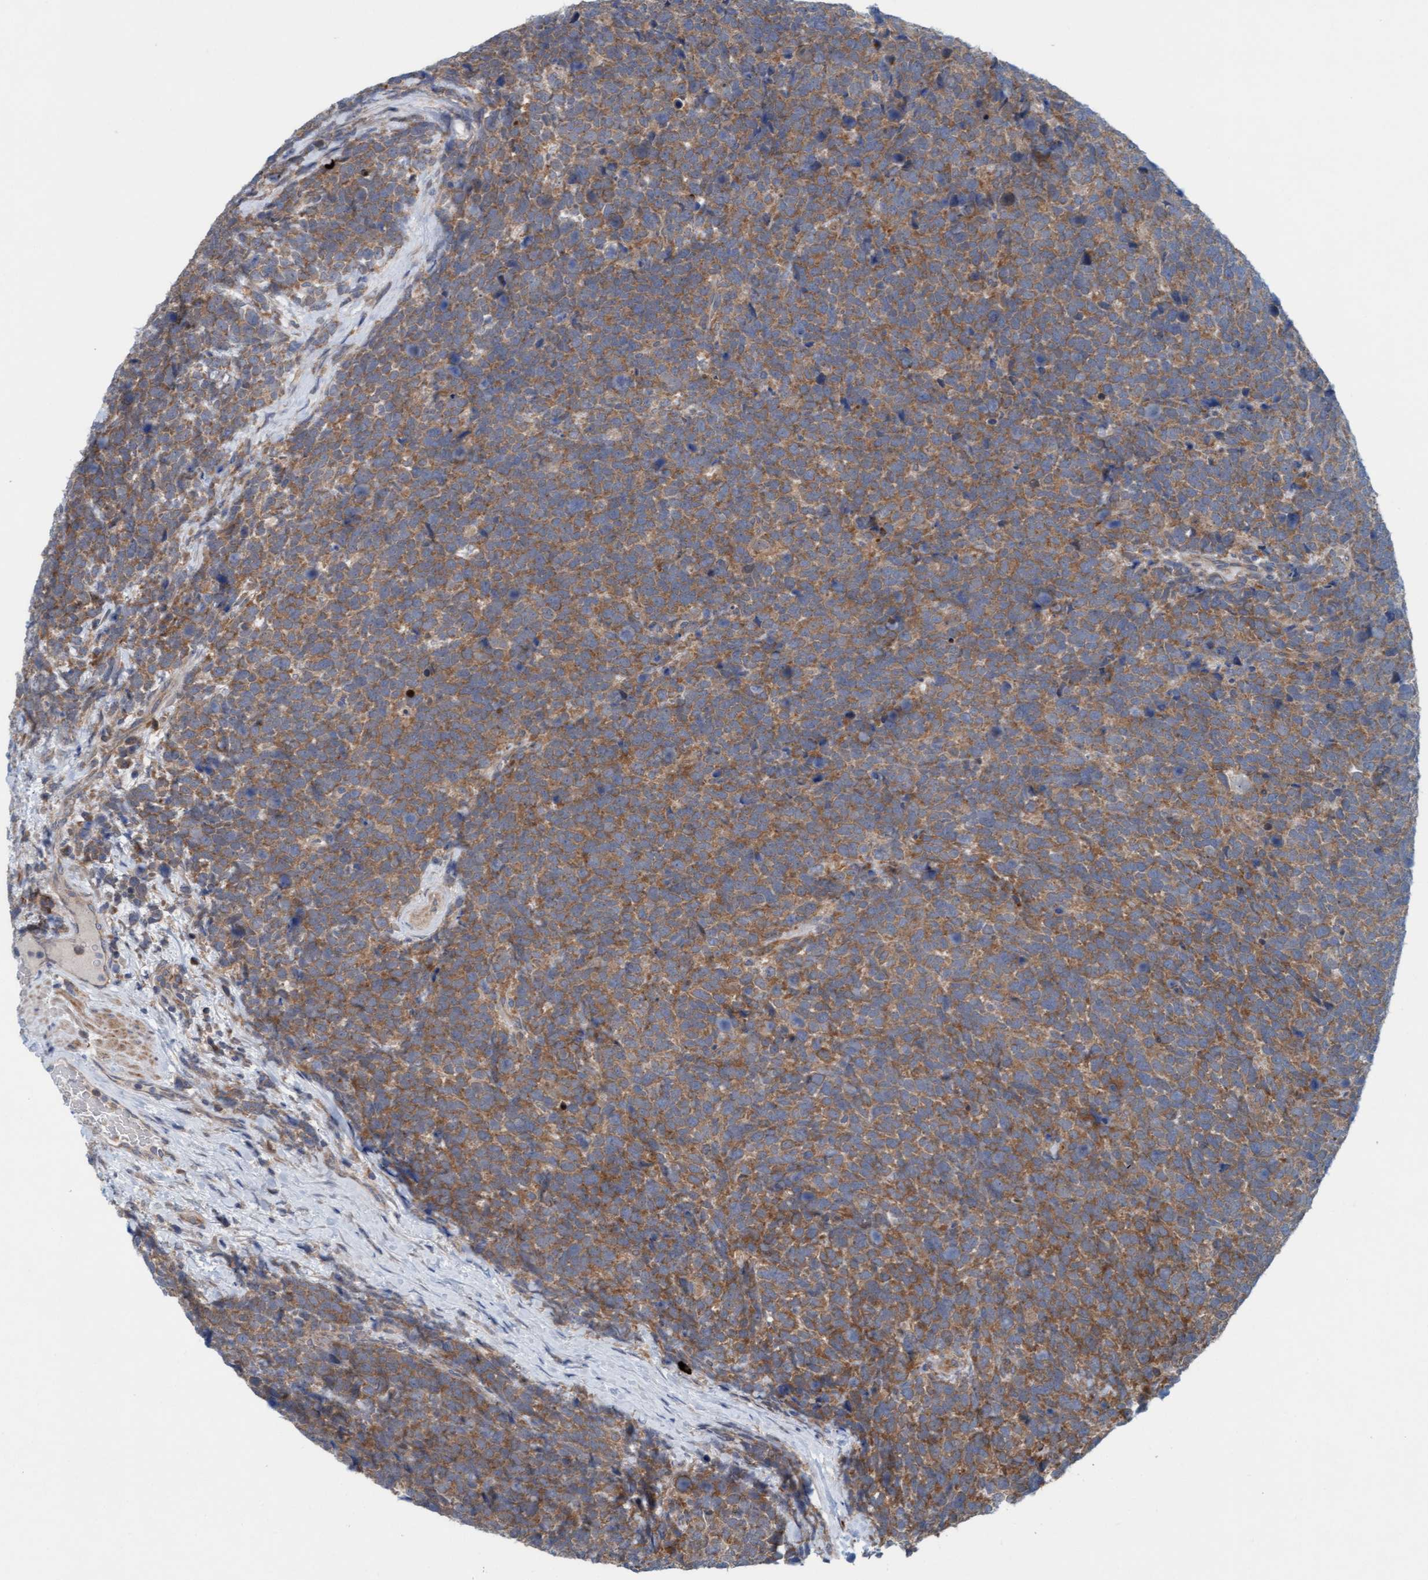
{"staining": {"intensity": "moderate", "quantity": ">75%", "location": "cytoplasmic/membranous"}, "tissue": "urothelial cancer", "cell_type": "Tumor cells", "image_type": "cancer", "snomed": [{"axis": "morphology", "description": "Urothelial carcinoma, High grade"}, {"axis": "topography", "description": "Urinary bladder"}], "caption": "Urothelial cancer stained with DAB (3,3'-diaminobenzidine) IHC shows medium levels of moderate cytoplasmic/membranous positivity in approximately >75% of tumor cells.", "gene": "KLHL25", "patient": {"sex": "female", "age": 82}}